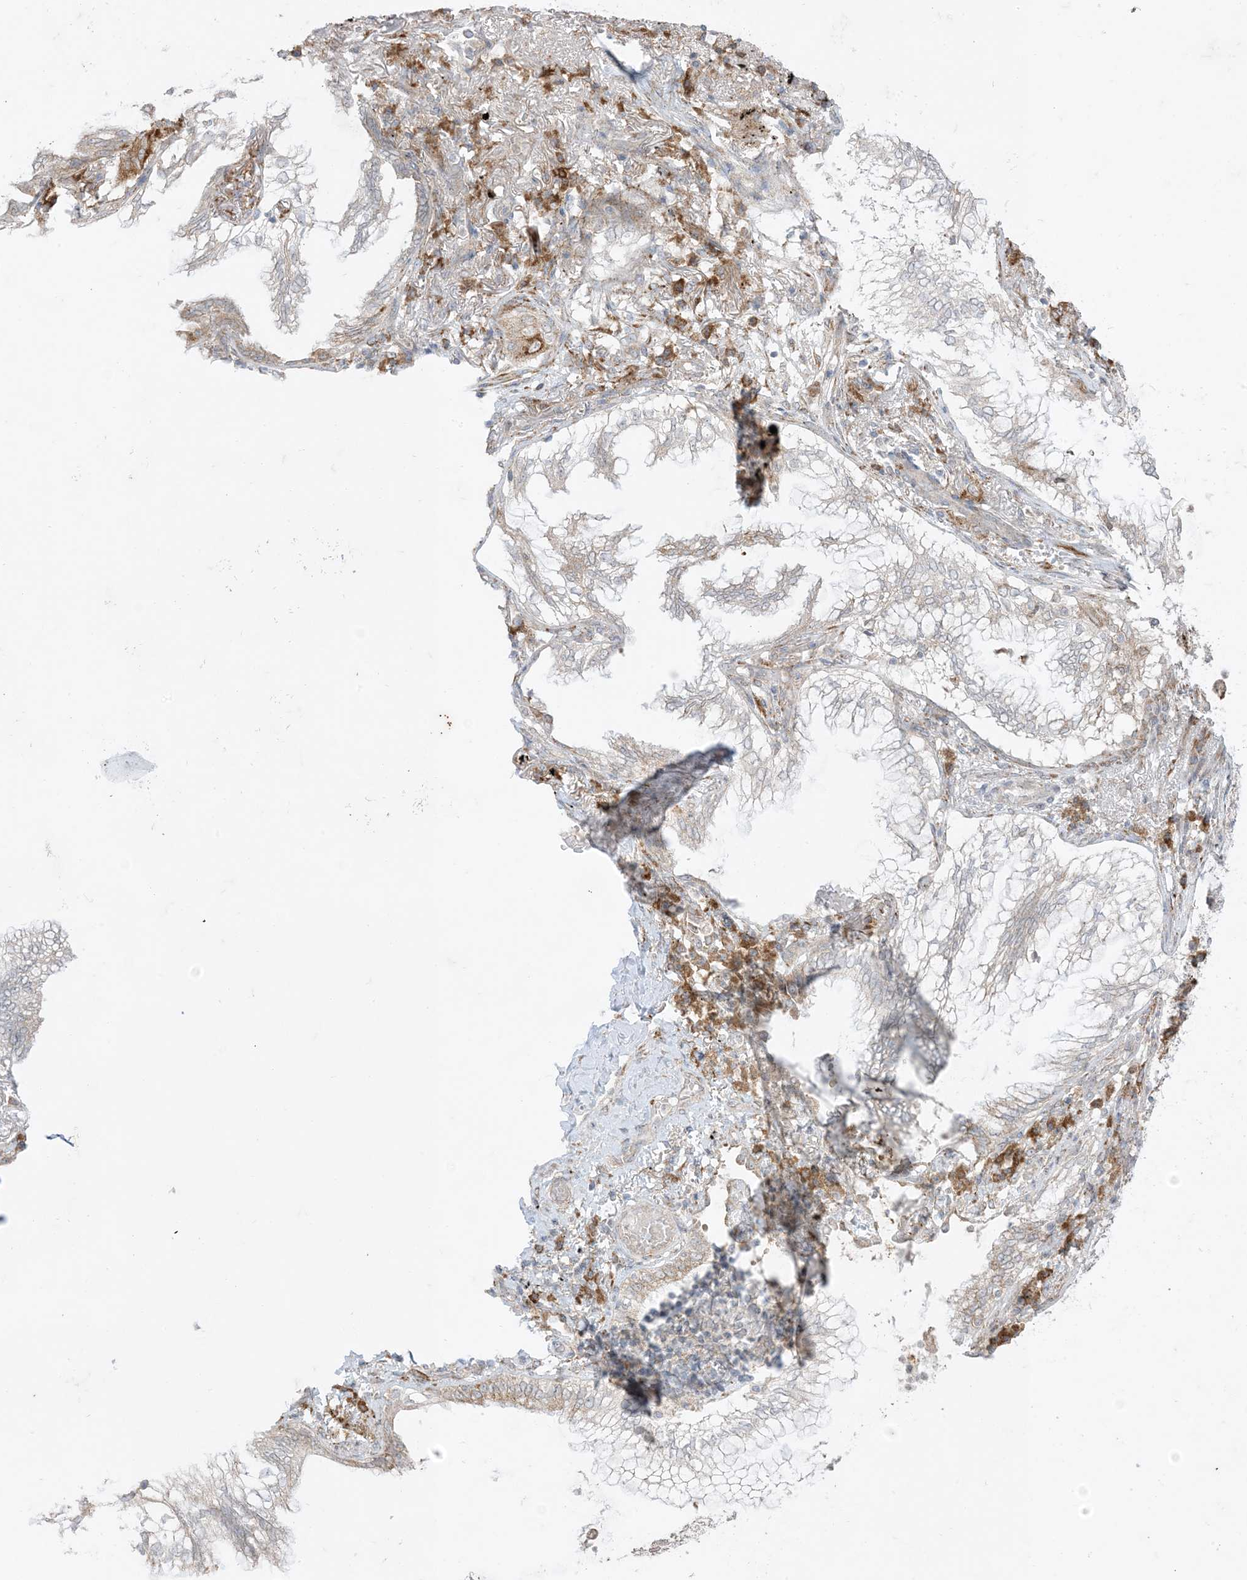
{"staining": {"intensity": "negative", "quantity": "none", "location": "none"}, "tissue": "lung cancer", "cell_type": "Tumor cells", "image_type": "cancer", "snomed": [{"axis": "morphology", "description": "Adenocarcinoma, NOS"}, {"axis": "topography", "description": "Lung"}], "caption": "DAB immunohistochemical staining of human lung cancer (adenocarcinoma) displays no significant staining in tumor cells. (Stains: DAB immunohistochemistry with hematoxylin counter stain, Microscopy: brightfield microscopy at high magnification).", "gene": "ODC1", "patient": {"sex": "female", "age": 70}}